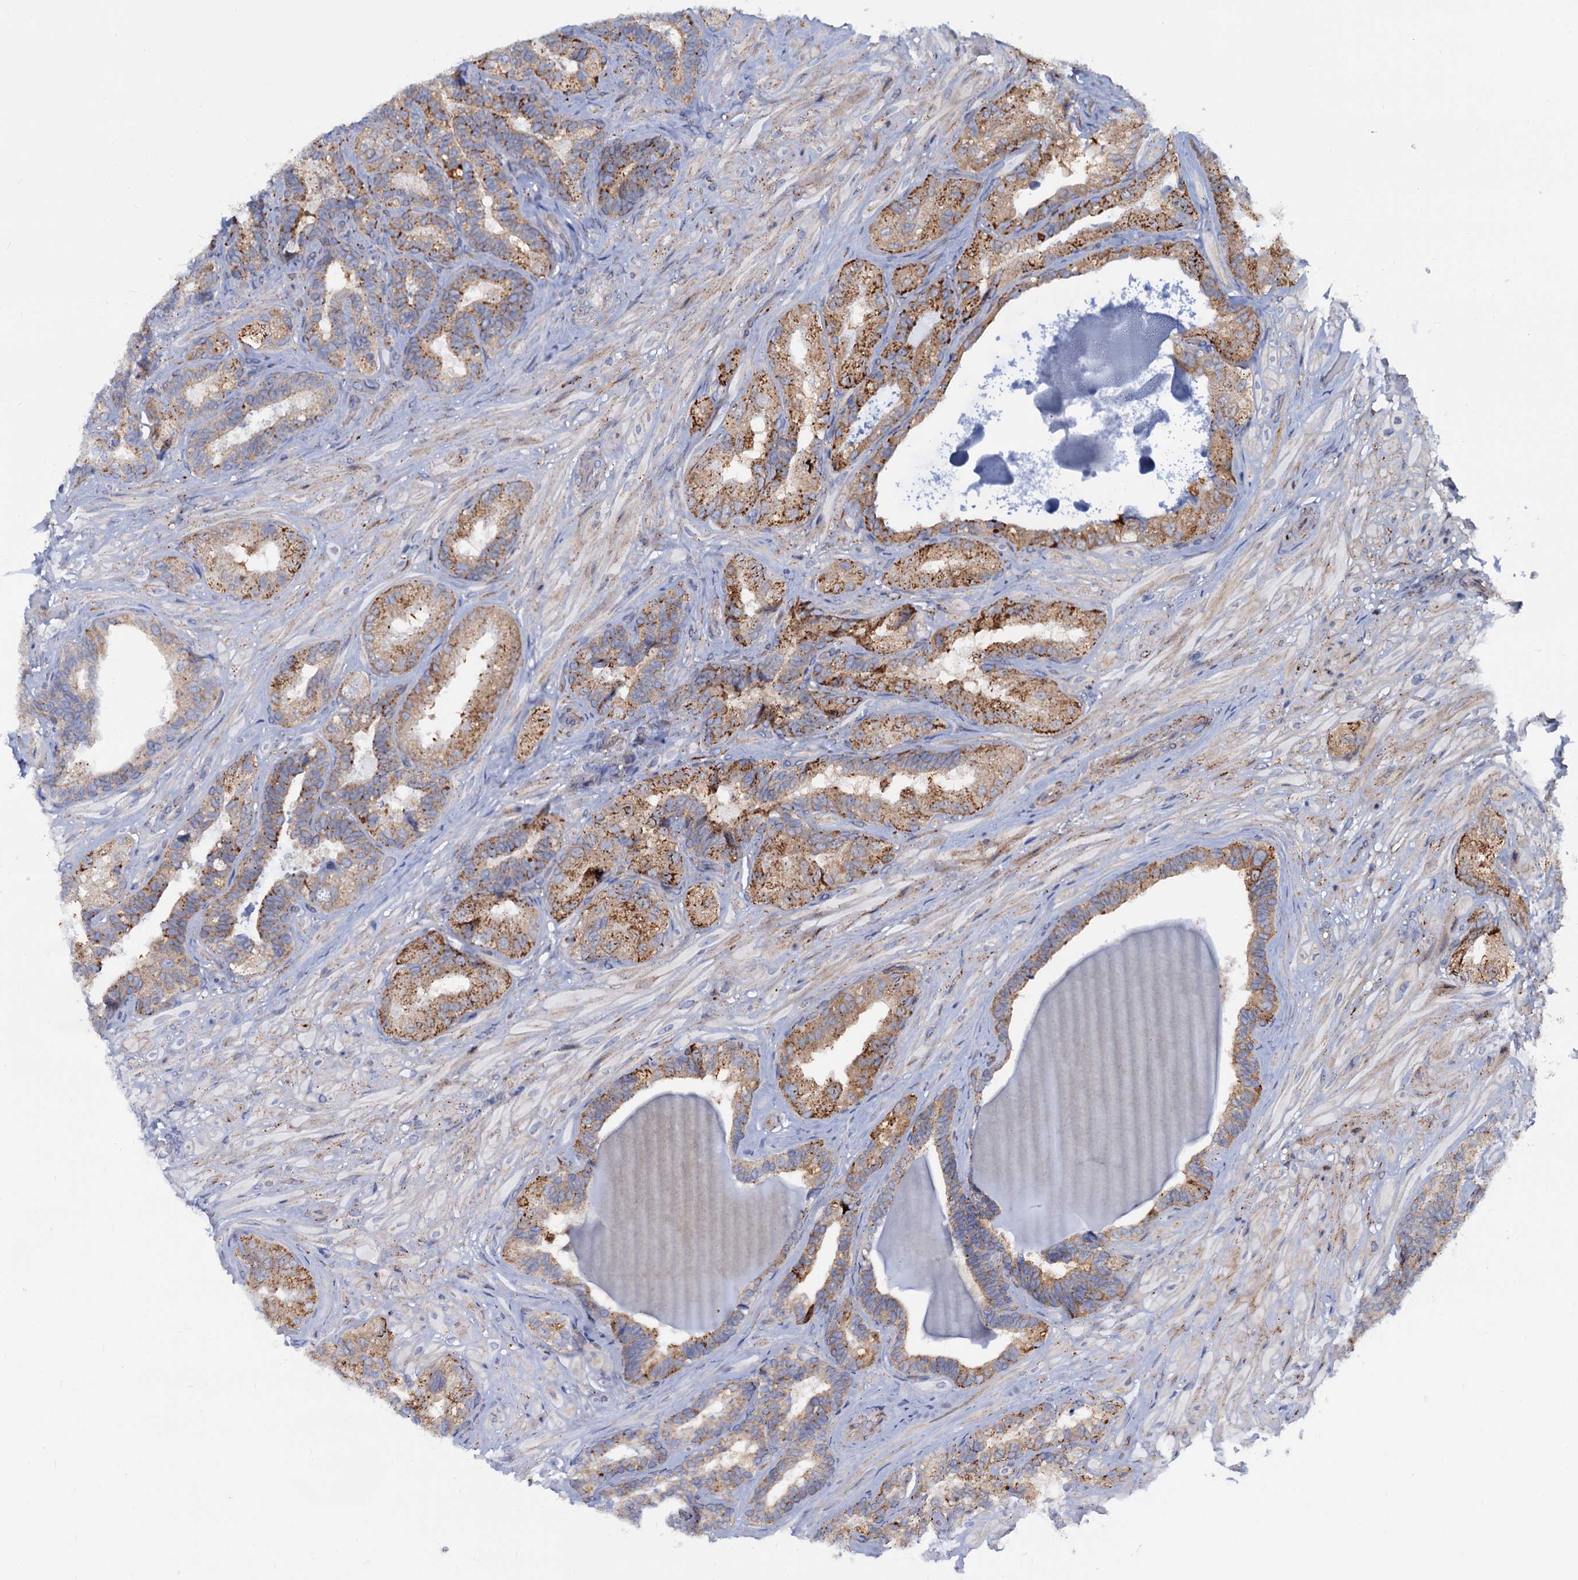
{"staining": {"intensity": "moderate", "quantity": "25%-75%", "location": "cytoplasmic/membranous"}, "tissue": "seminal vesicle", "cell_type": "Glandular cells", "image_type": "normal", "snomed": [{"axis": "morphology", "description": "Normal tissue, NOS"}, {"axis": "topography", "description": "Prostate and seminal vesicle, NOS"}, {"axis": "topography", "description": "Prostate"}, {"axis": "topography", "description": "Seminal veicle"}], "caption": "Protein expression analysis of unremarkable human seminal vesicle reveals moderate cytoplasmic/membranous positivity in approximately 25%-75% of glandular cells. (DAB IHC with brightfield microscopy, high magnification).", "gene": "PSEN1", "patient": {"sex": "male", "age": 67}}